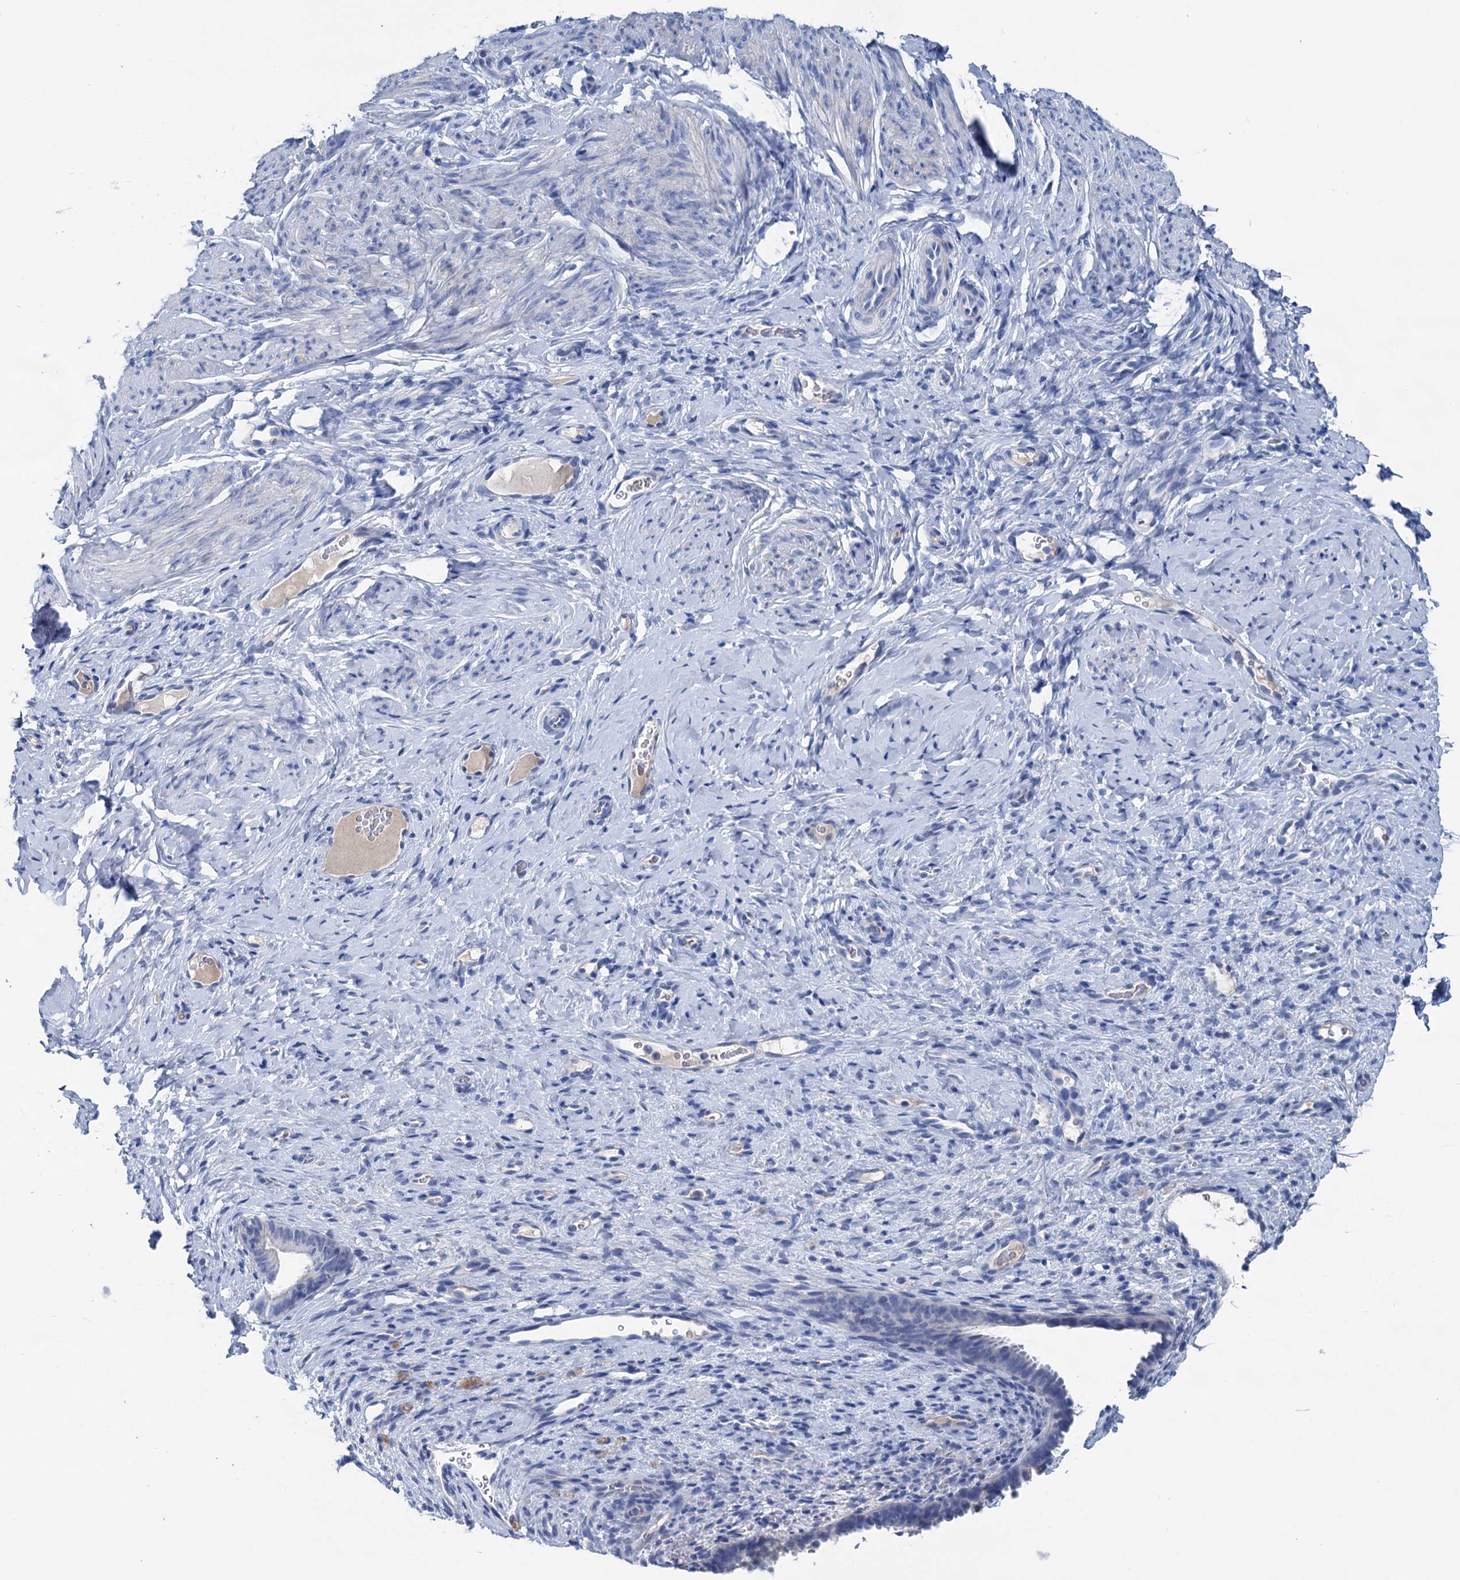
{"staining": {"intensity": "negative", "quantity": "none", "location": "none"}, "tissue": "endometrium", "cell_type": "Cells in endometrial stroma", "image_type": "normal", "snomed": [{"axis": "morphology", "description": "Normal tissue, NOS"}, {"axis": "topography", "description": "Endometrium"}], "caption": "An immunohistochemistry (IHC) image of normal endometrium is shown. There is no staining in cells in endometrial stroma of endometrium.", "gene": "MYOZ3", "patient": {"sex": "female", "age": 65}}